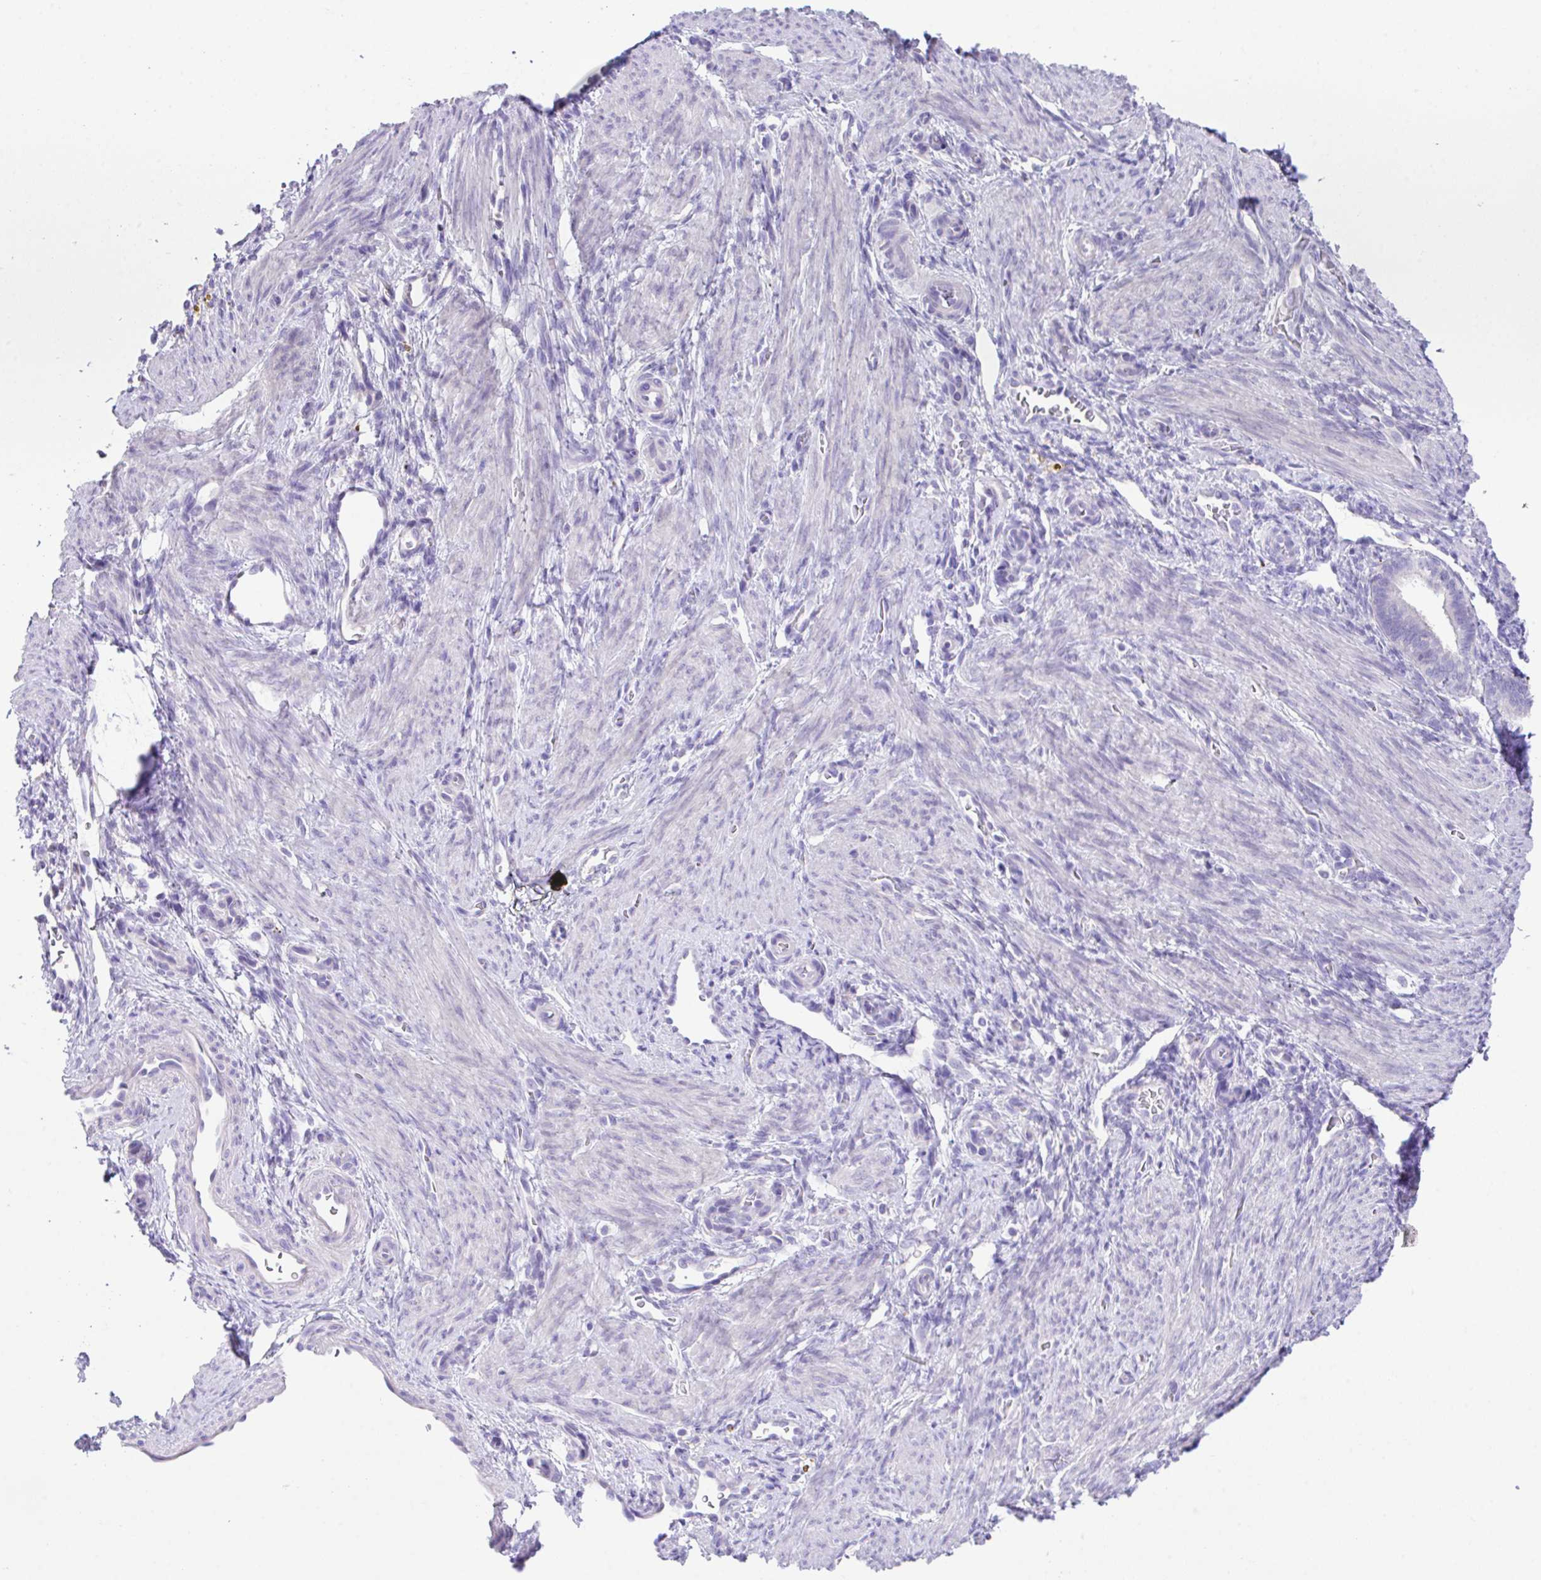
{"staining": {"intensity": "negative", "quantity": "none", "location": "none"}, "tissue": "endometrium", "cell_type": "Cells in endometrial stroma", "image_type": "normal", "snomed": [{"axis": "morphology", "description": "Normal tissue, NOS"}, {"axis": "topography", "description": "Endometrium"}], "caption": "IHC photomicrograph of unremarkable endometrium: endometrium stained with DAB (3,3'-diaminobenzidine) shows no significant protein staining in cells in endometrial stroma.", "gene": "HACD4", "patient": {"sex": "female", "age": 34}}